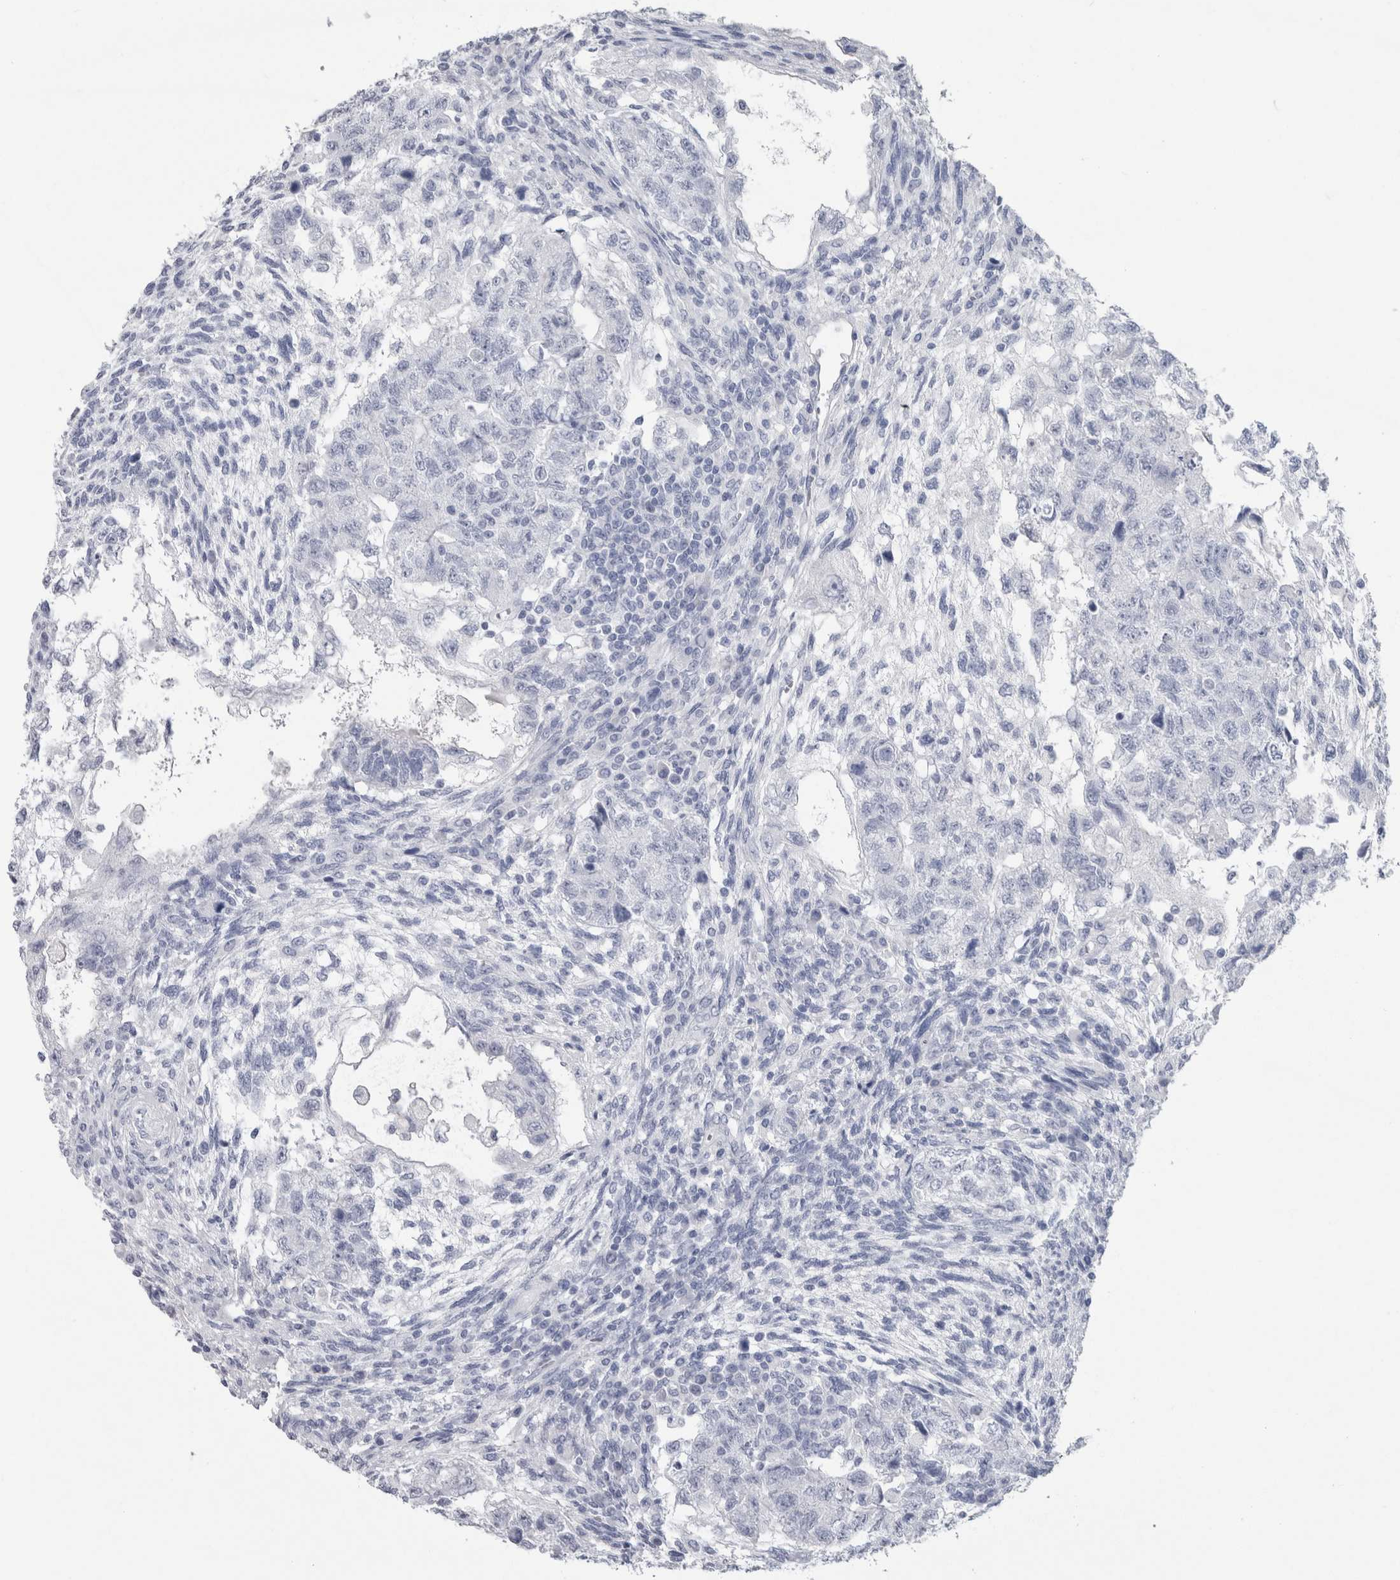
{"staining": {"intensity": "negative", "quantity": "none", "location": "none"}, "tissue": "testis cancer", "cell_type": "Tumor cells", "image_type": "cancer", "snomed": [{"axis": "morphology", "description": "Normal tissue, NOS"}, {"axis": "morphology", "description": "Carcinoma, Embryonal, NOS"}, {"axis": "topography", "description": "Testis"}], "caption": "Immunohistochemical staining of testis cancer (embryonal carcinoma) exhibits no significant staining in tumor cells.", "gene": "PTH", "patient": {"sex": "male", "age": 36}}